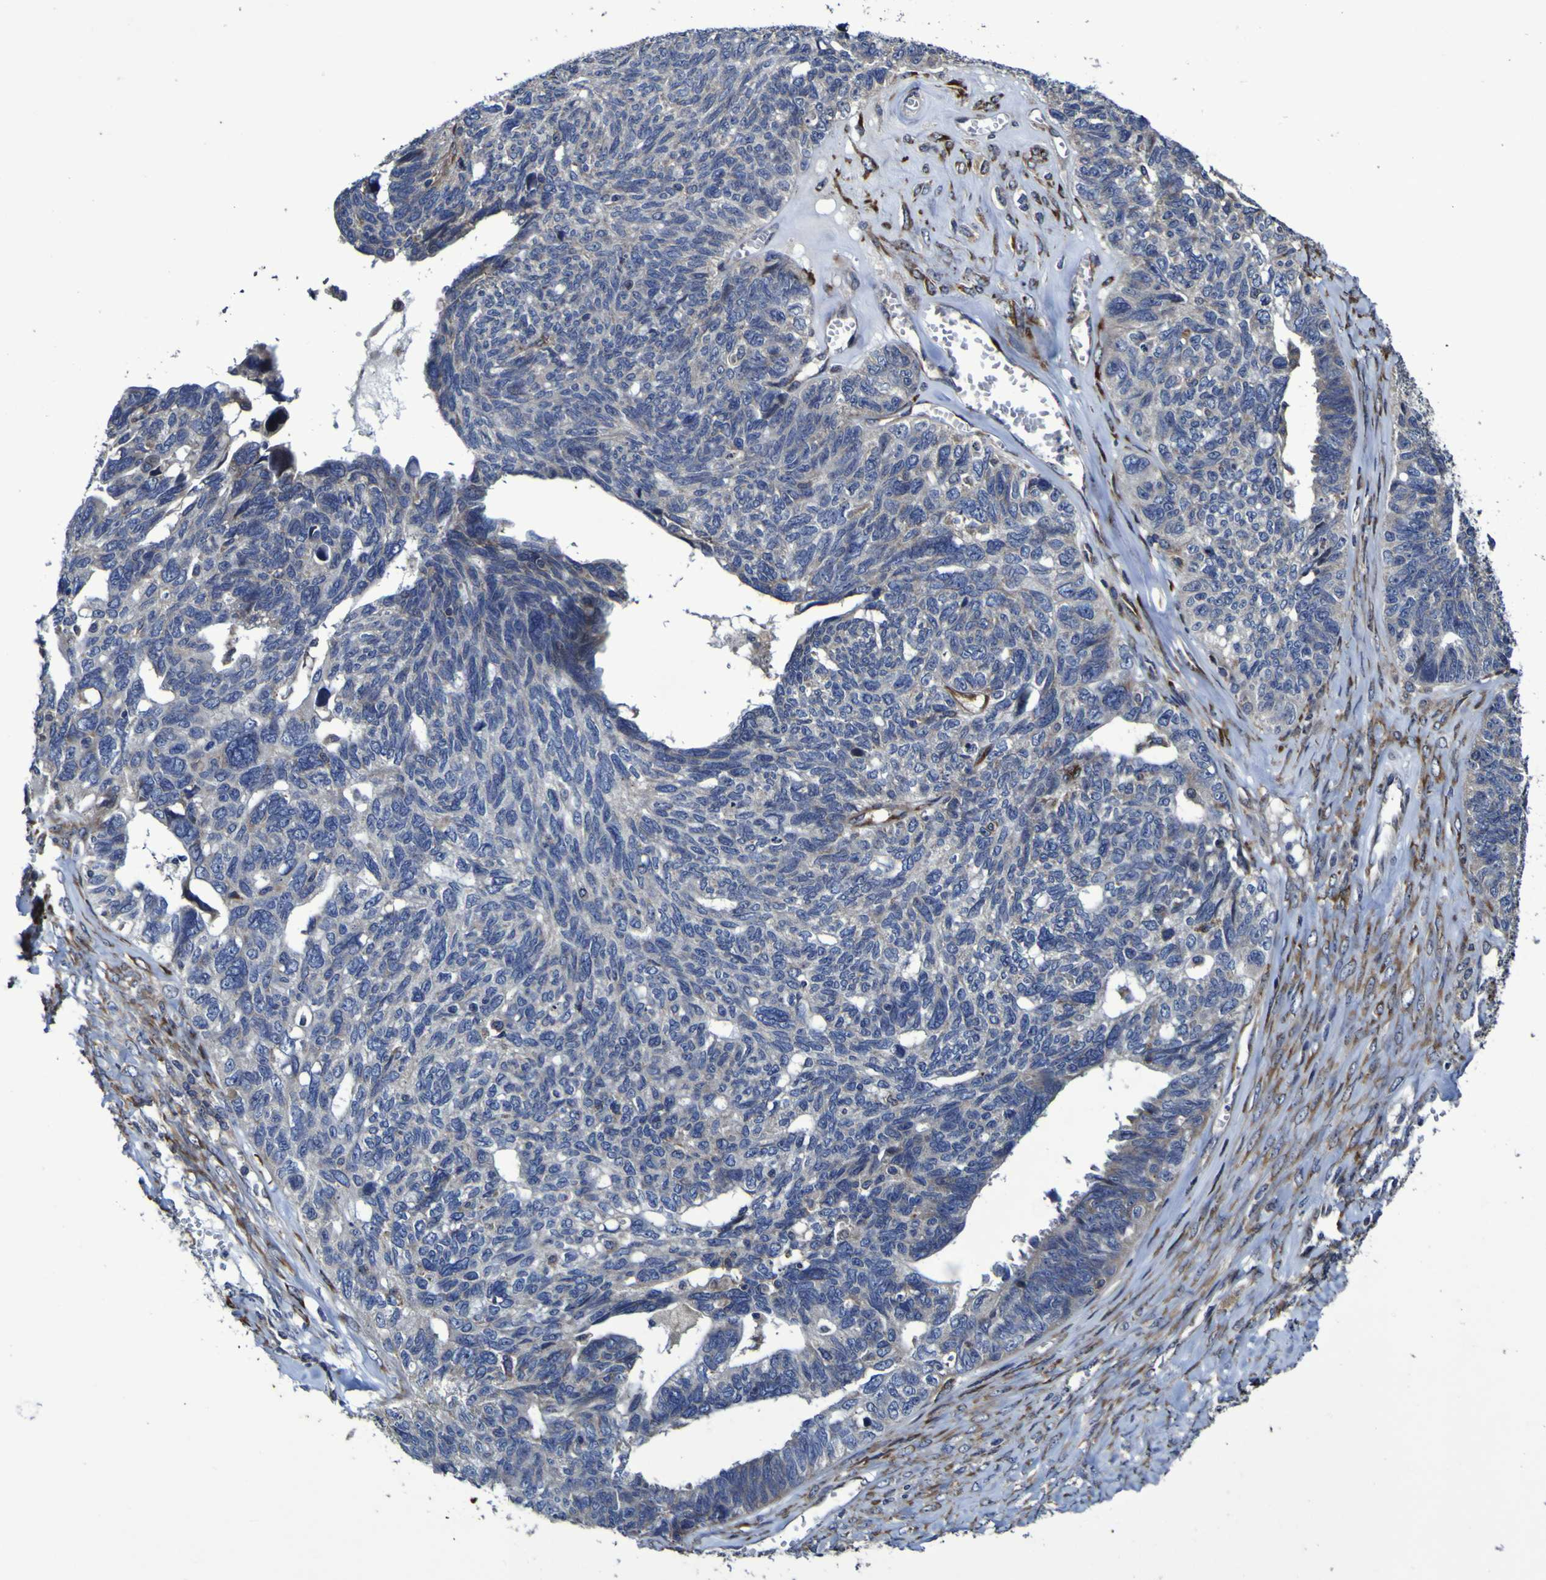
{"staining": {"intensity": "negative", "quantity": "none", "location": "none"}, "tissue": "ovarian cancer", "cell_type": "Tumor cells", "image_type": "cancer", "snomed": [{"axis": "morphology", "description": "Cystadenocarcinoma, serous, NOS"}, {"axis": "topography", "description": "Ovary"}], "caption": "Histopathology image shows no significant protein positivity in tumor cells of ovarian cancer.", "gene": "P3H1", "patient": {"sex": "female", "age": 79}}